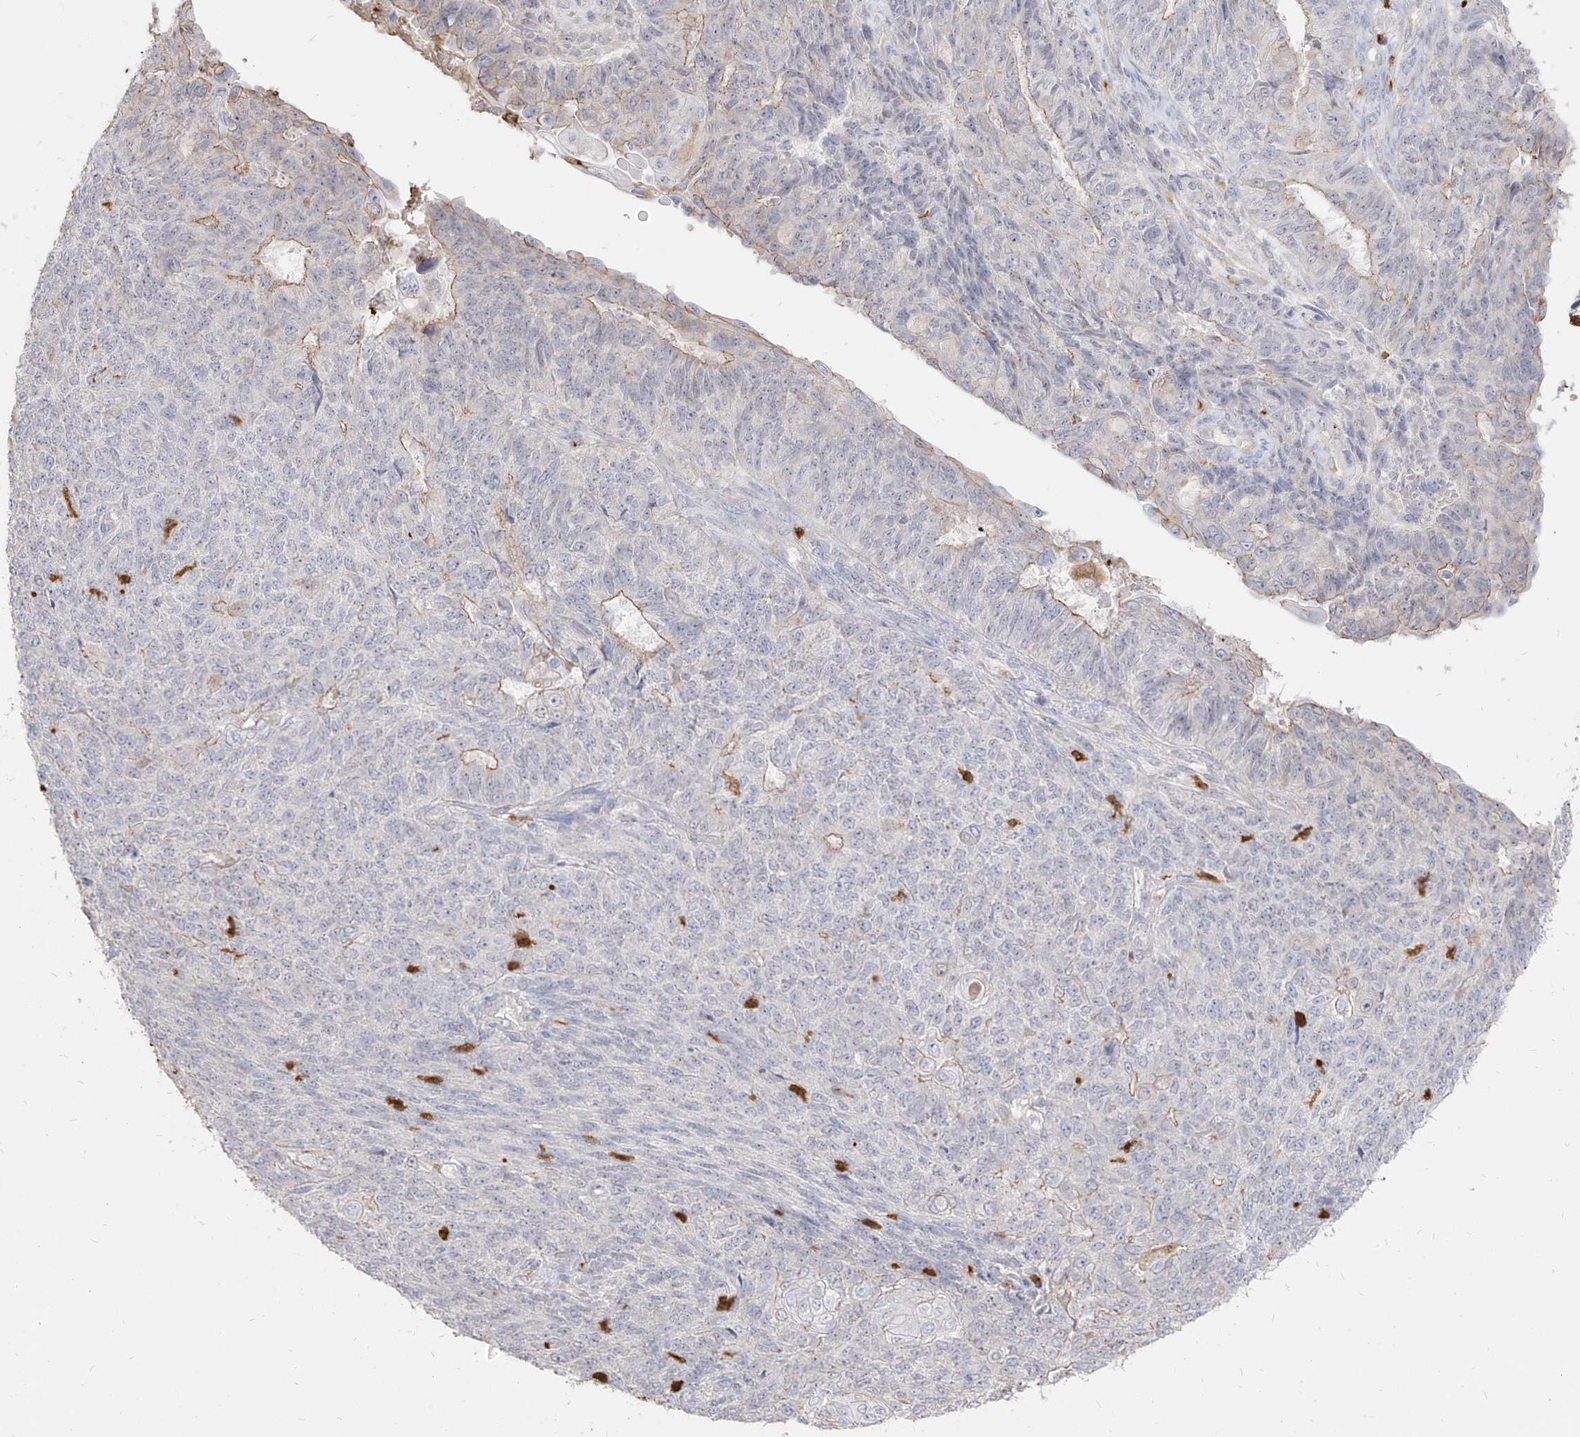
{"staining": {"intensity": "weak", "quantity": "<25%", "location": "cytoplasmic/membranous"}, "tissue": "endometrial cancer", "cell_type": "Tumor cells", "image_type": "cancer", "snomed": [{"axis": "morphology", "description": "Adenocarcinoma, NOS"}, {"axis": "topography", "description": "Endometrium"}], "caption": "IHC image of human endometrial cancer stained for a protein (brown), which displays no expression in tumor cells.", "gene": "ZNF227", "patient": {"sex": "female", "age": 32}}